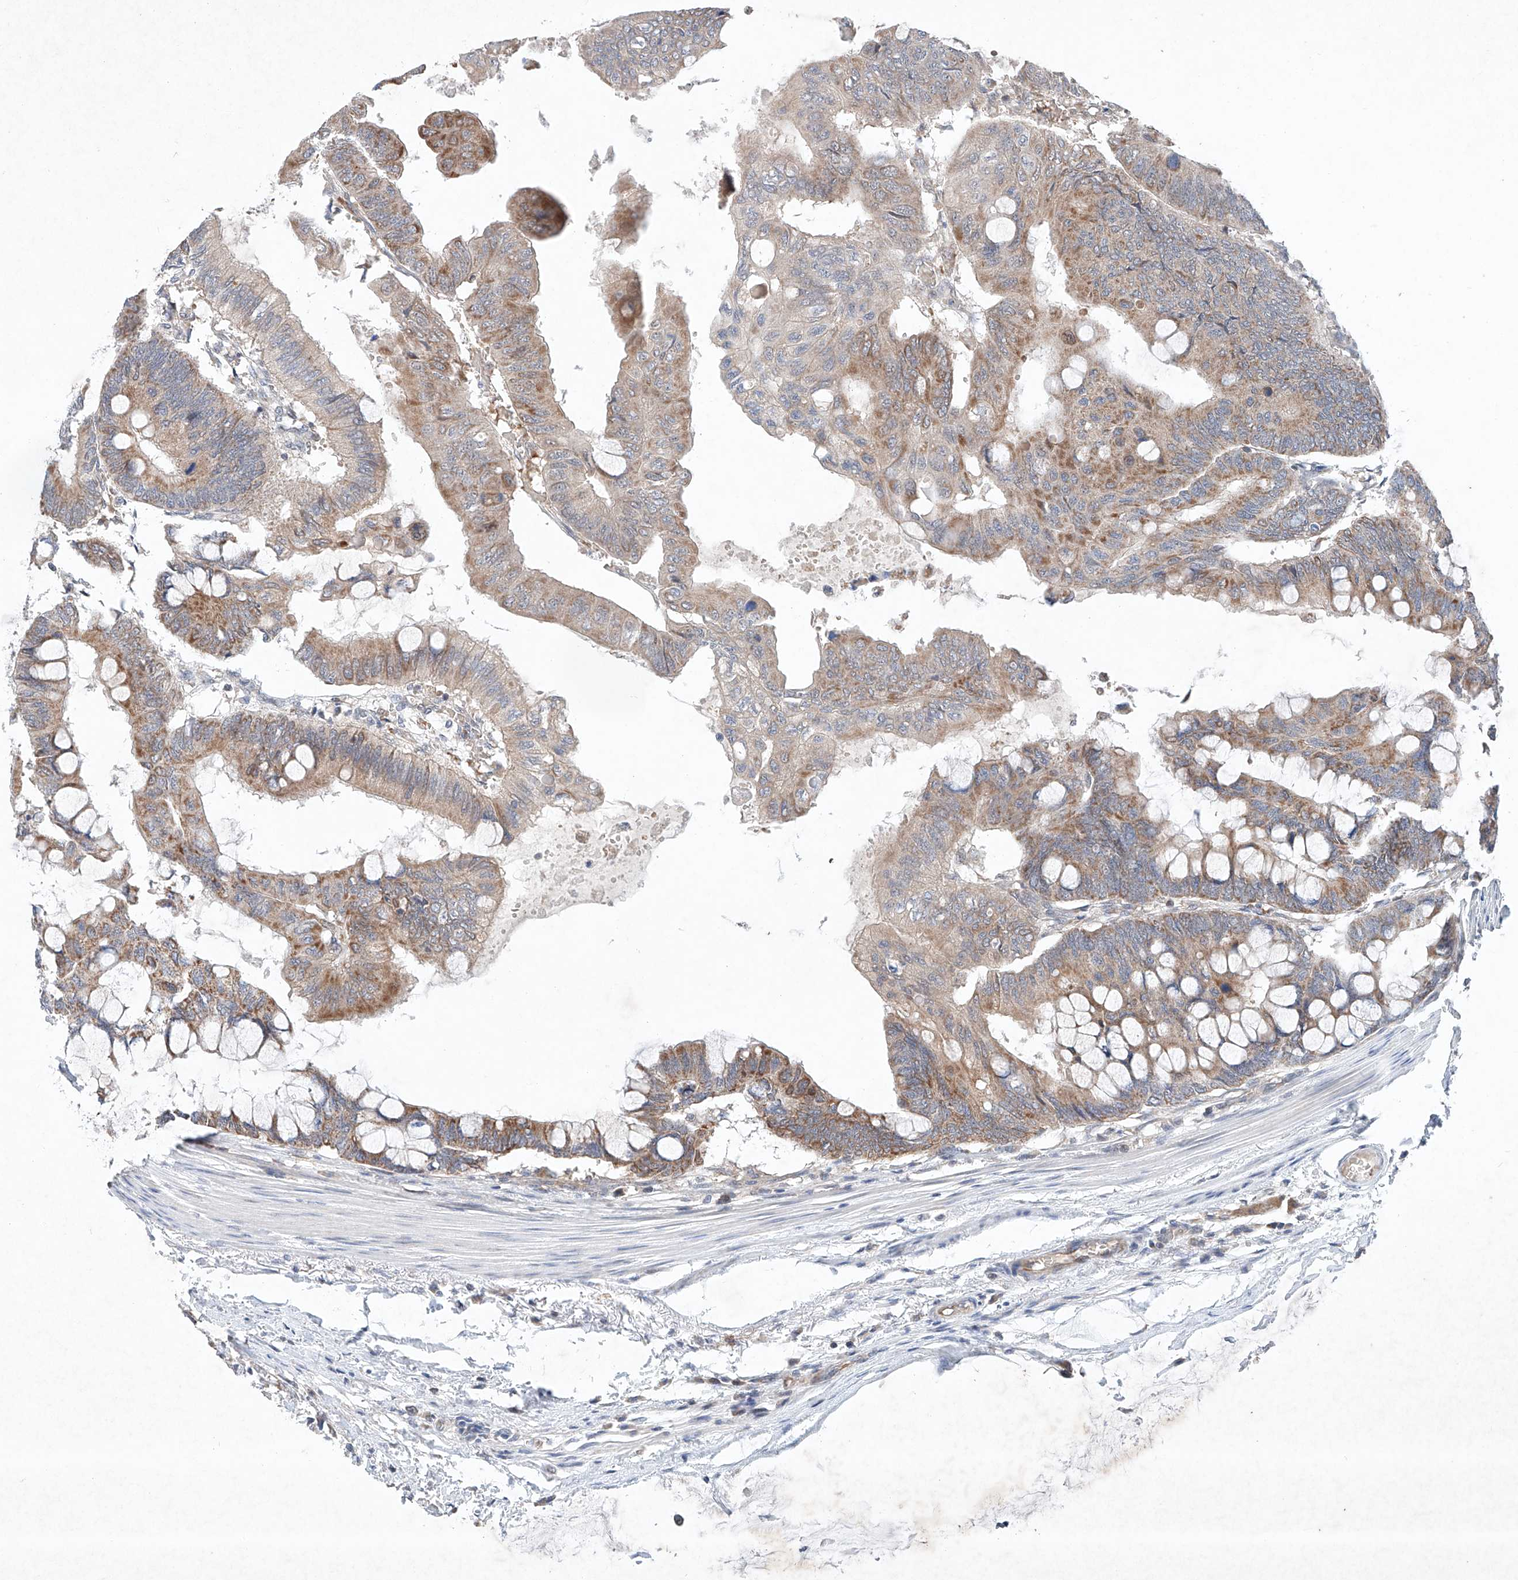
{"staining": {"intensity": "moderate", "quantity": "25%-75%", "location": "cytoplasmic/membranous"}, "tissue": "colorectal cancer", "cell_type": "Tumor cells", "image_type": "cancer", "snomed": [{"axis": "morphology", "description": "Normal tissue, NOS"}, {"axis": "morphology", "description": "Adenocarcinoma, NOS"}, {"axis": "topography", "description": "Rectum"}, {"axis": "topography", "description": "Peripheral nerve tissue"}], "caption": "Colorectal cancer (adenocarcinoma) tissue reveals moderate cytoplasmic/membranous expression in about 25%-75% of tumor cells (brown staining indicates protein expression, while blue staining denotes nuclei).", "gene": "FASTK", "patient": {"sex": "male", "age": 92}}